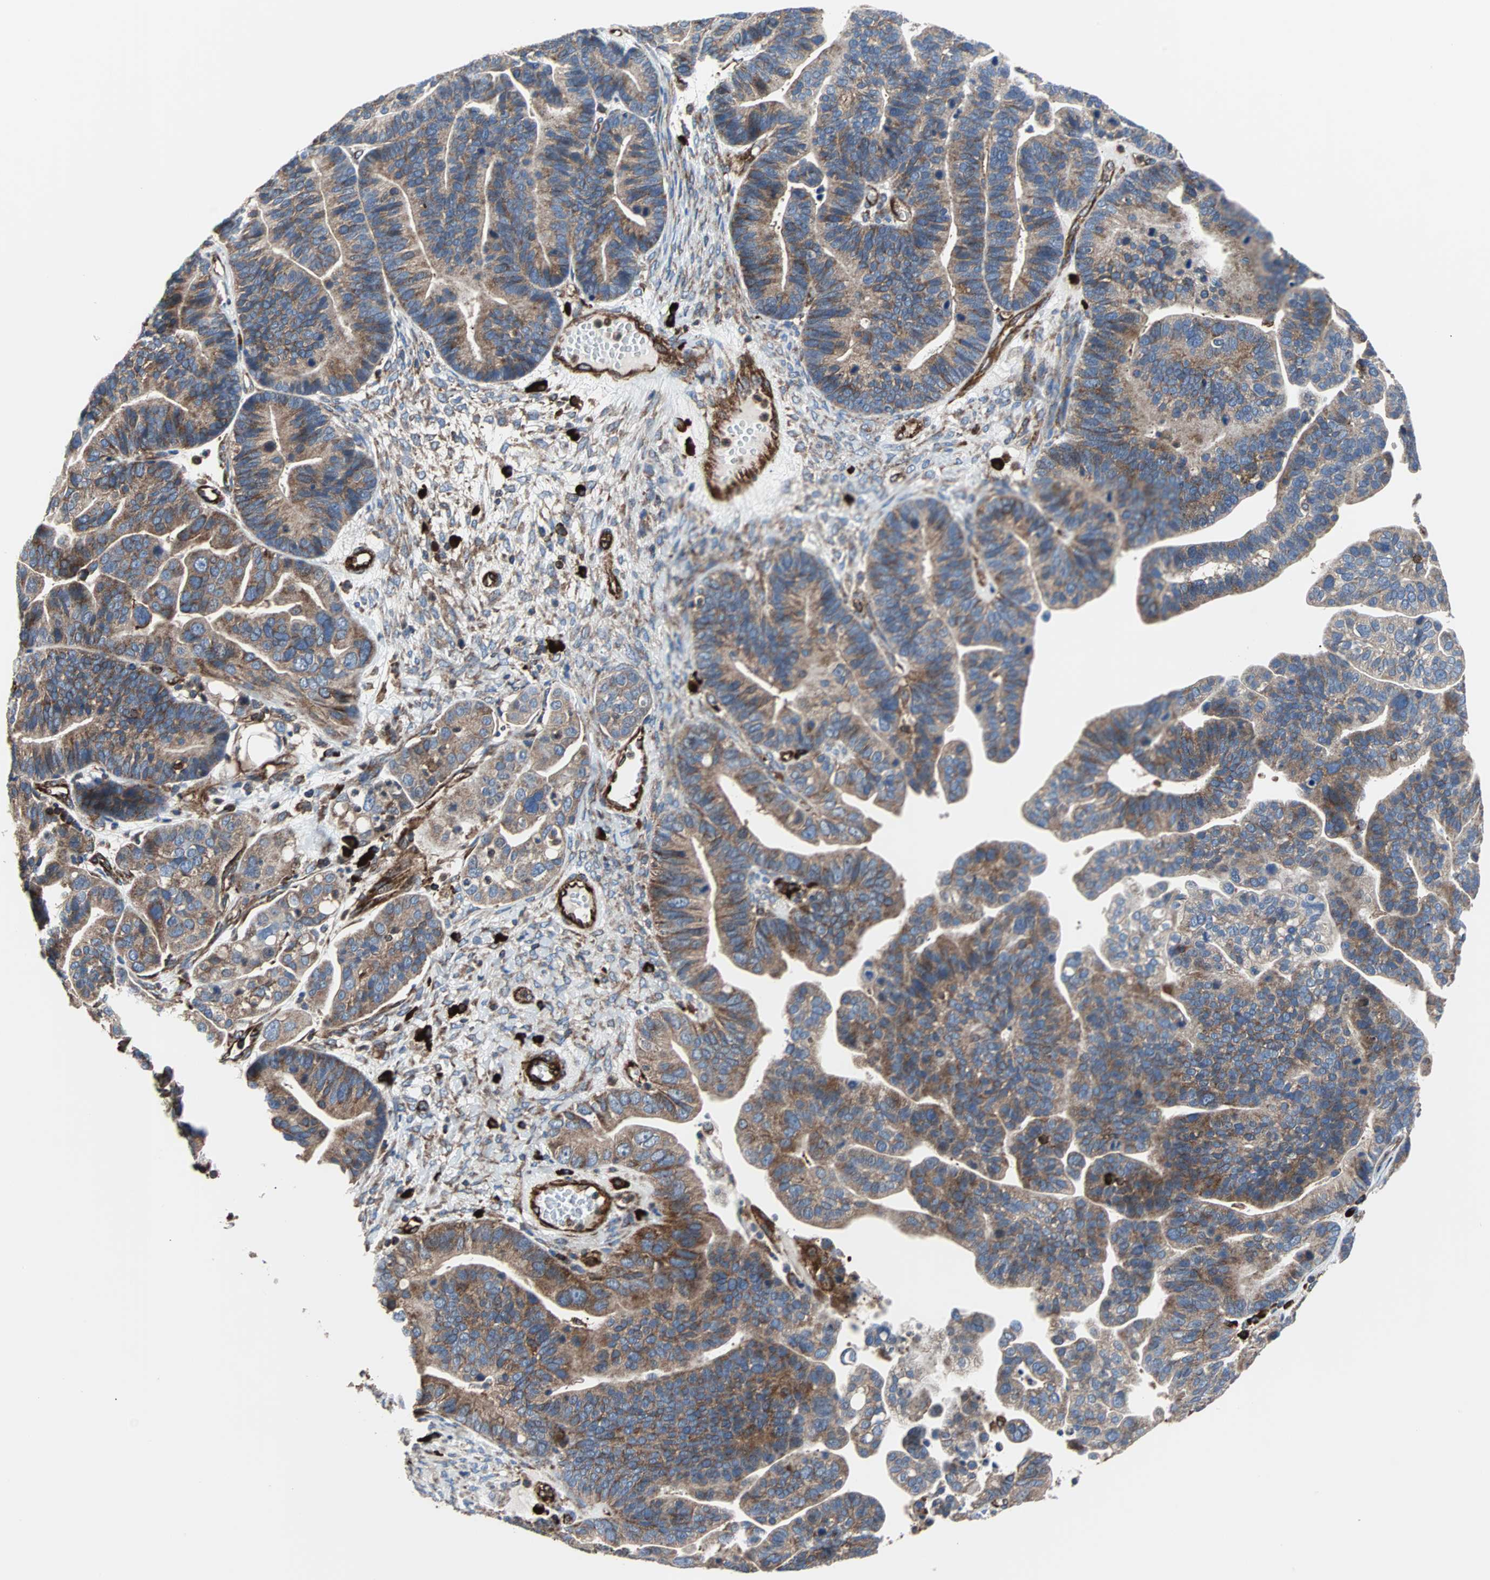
{"staining": {"intensity": "moderate", "quantity": ">75%", "location": "cytoplasmic/membranous"}, "tissue": "ovarian cancer", "cell_type": "Tumor cells", "image_type": "cancer", "snomed": [{"axis": "morphology", "description": "Cystadenocarcinoma, serous, NOS"}, {"axis": "topography", "description": "Ovary"}], "caption": "IHC image of ovarian serous cystadenocarcinoma stained for a protein (brown), which exhibits medium levels of moderate cytoplasmic/membranous expression in approximately >75% of tumor cells.", "gene": "PLCG2", "patient": {"sex": "female", "age": 56}}